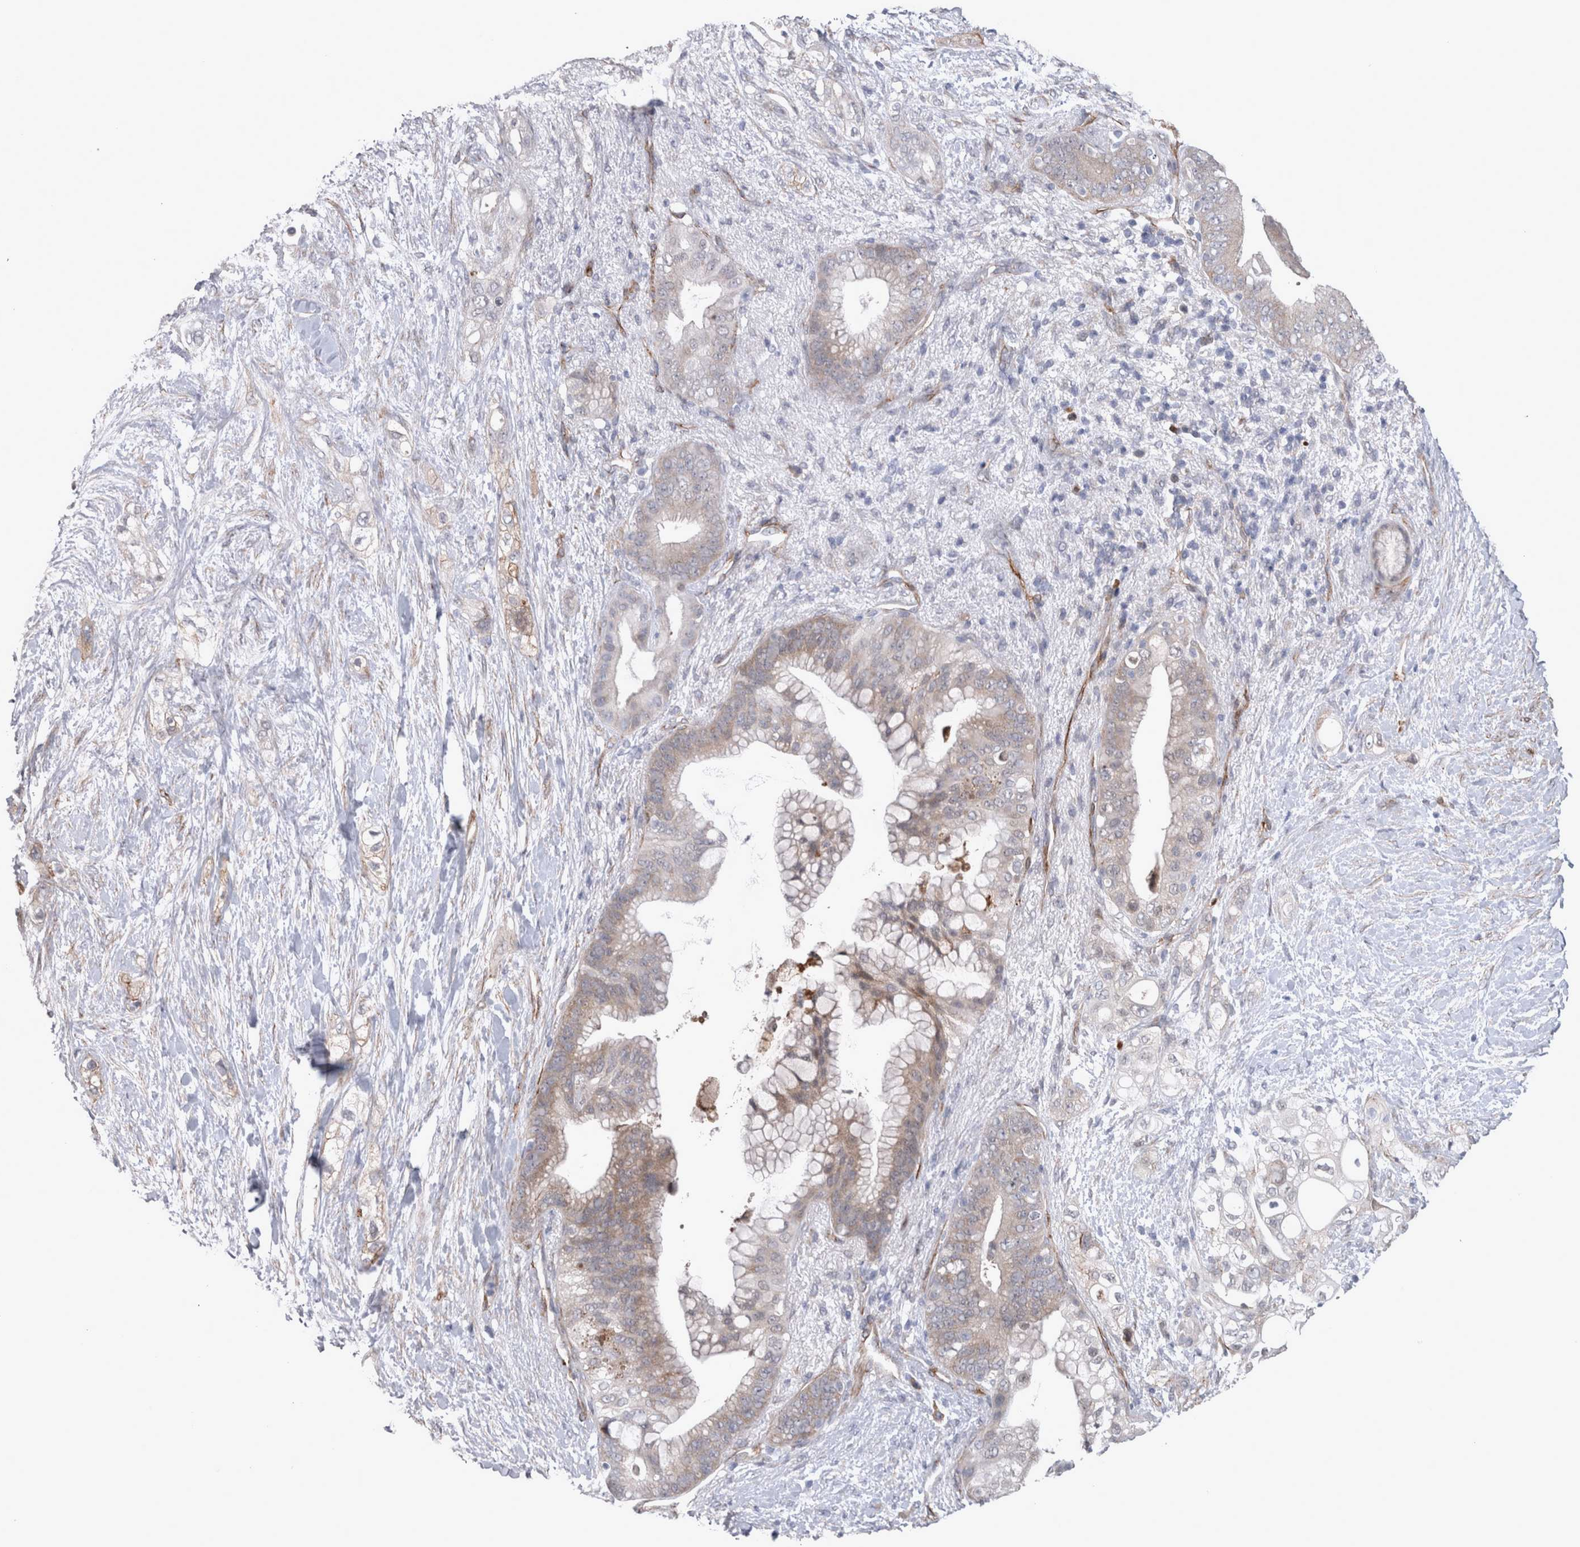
{"staining": {"intensity": "weak", "quantity": "25%-75%", "location": "cytoplasmic/membranous"}, "tissue": "pancreatic cancer", "cell_type": "Tumor cells", "image_type": "cancer", "snomed": [{"axis": "morphology", "description": "Adenocarcinoma, NOS"}, {"axis": "topography", "description": "Pancreas"}], "caption": "Human pancreatic adenocarcinoma stained with a brown dye exhibits weak cytoplasmic/membranous positive staining in about 25%-75% of tumor cells.", "gene": "DDX6", "patient": {"sex": "male", "age": 53}}